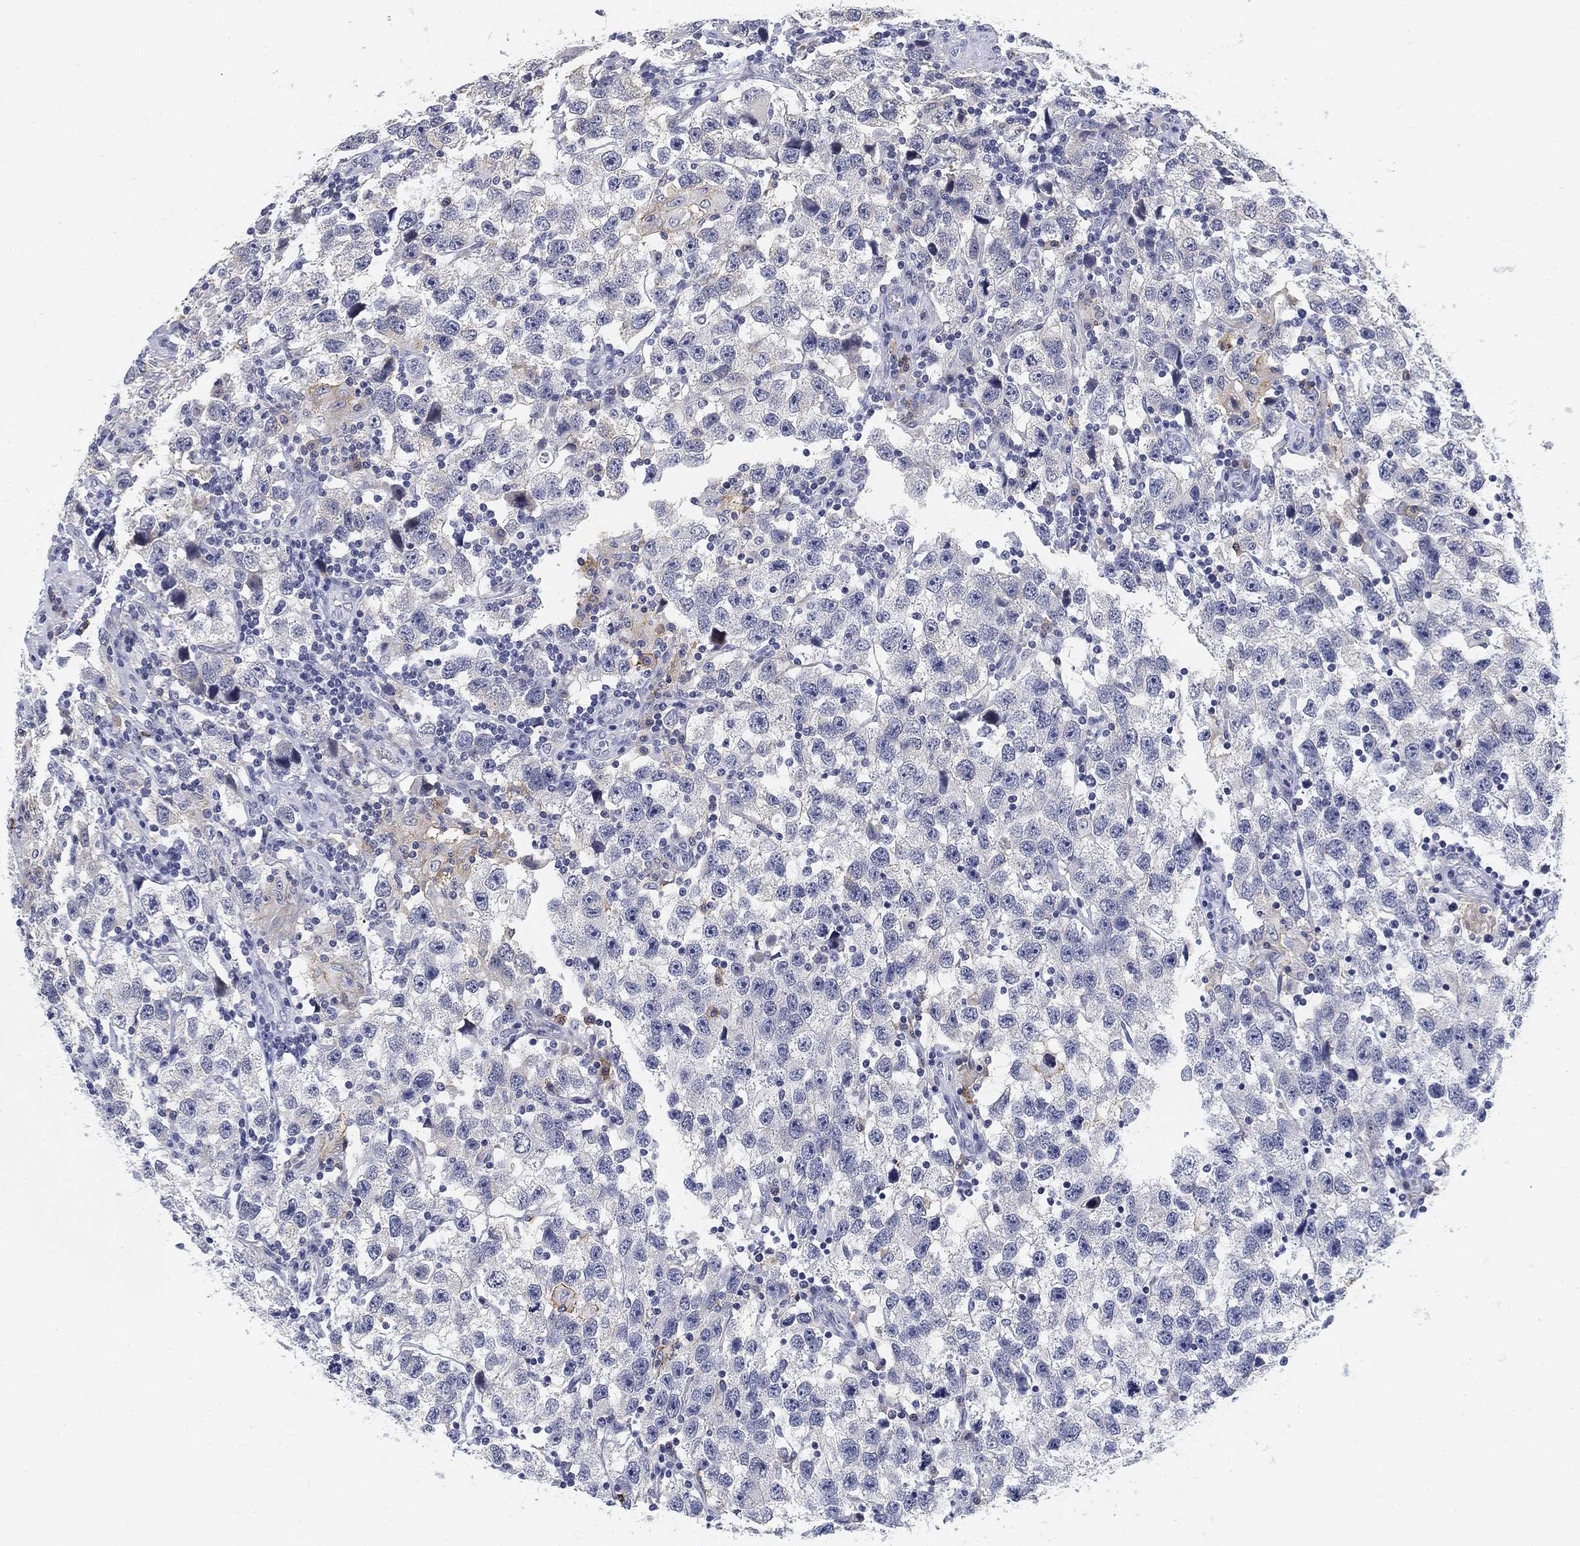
{"staining": {"intensity": "negative", "quantity": "none", "location": "none"}, "tissue": "testis cancer", "cell_type": "Tumor cells", "image_type": "cancer", "snomed": [{"axis": "morphology", "description": "Seminoma, NOS"}, {"axis": "topography", "description": "Testis"}], "caption": "Tumor cells show no significant protein expression in seminoma (testis). (Brightfield microscopy of DAB (3,3'-diaminobenzidine) IHC at high magnification).", "gene": "SLC2A5", "patient": {"sex": "male", "age": 26}}